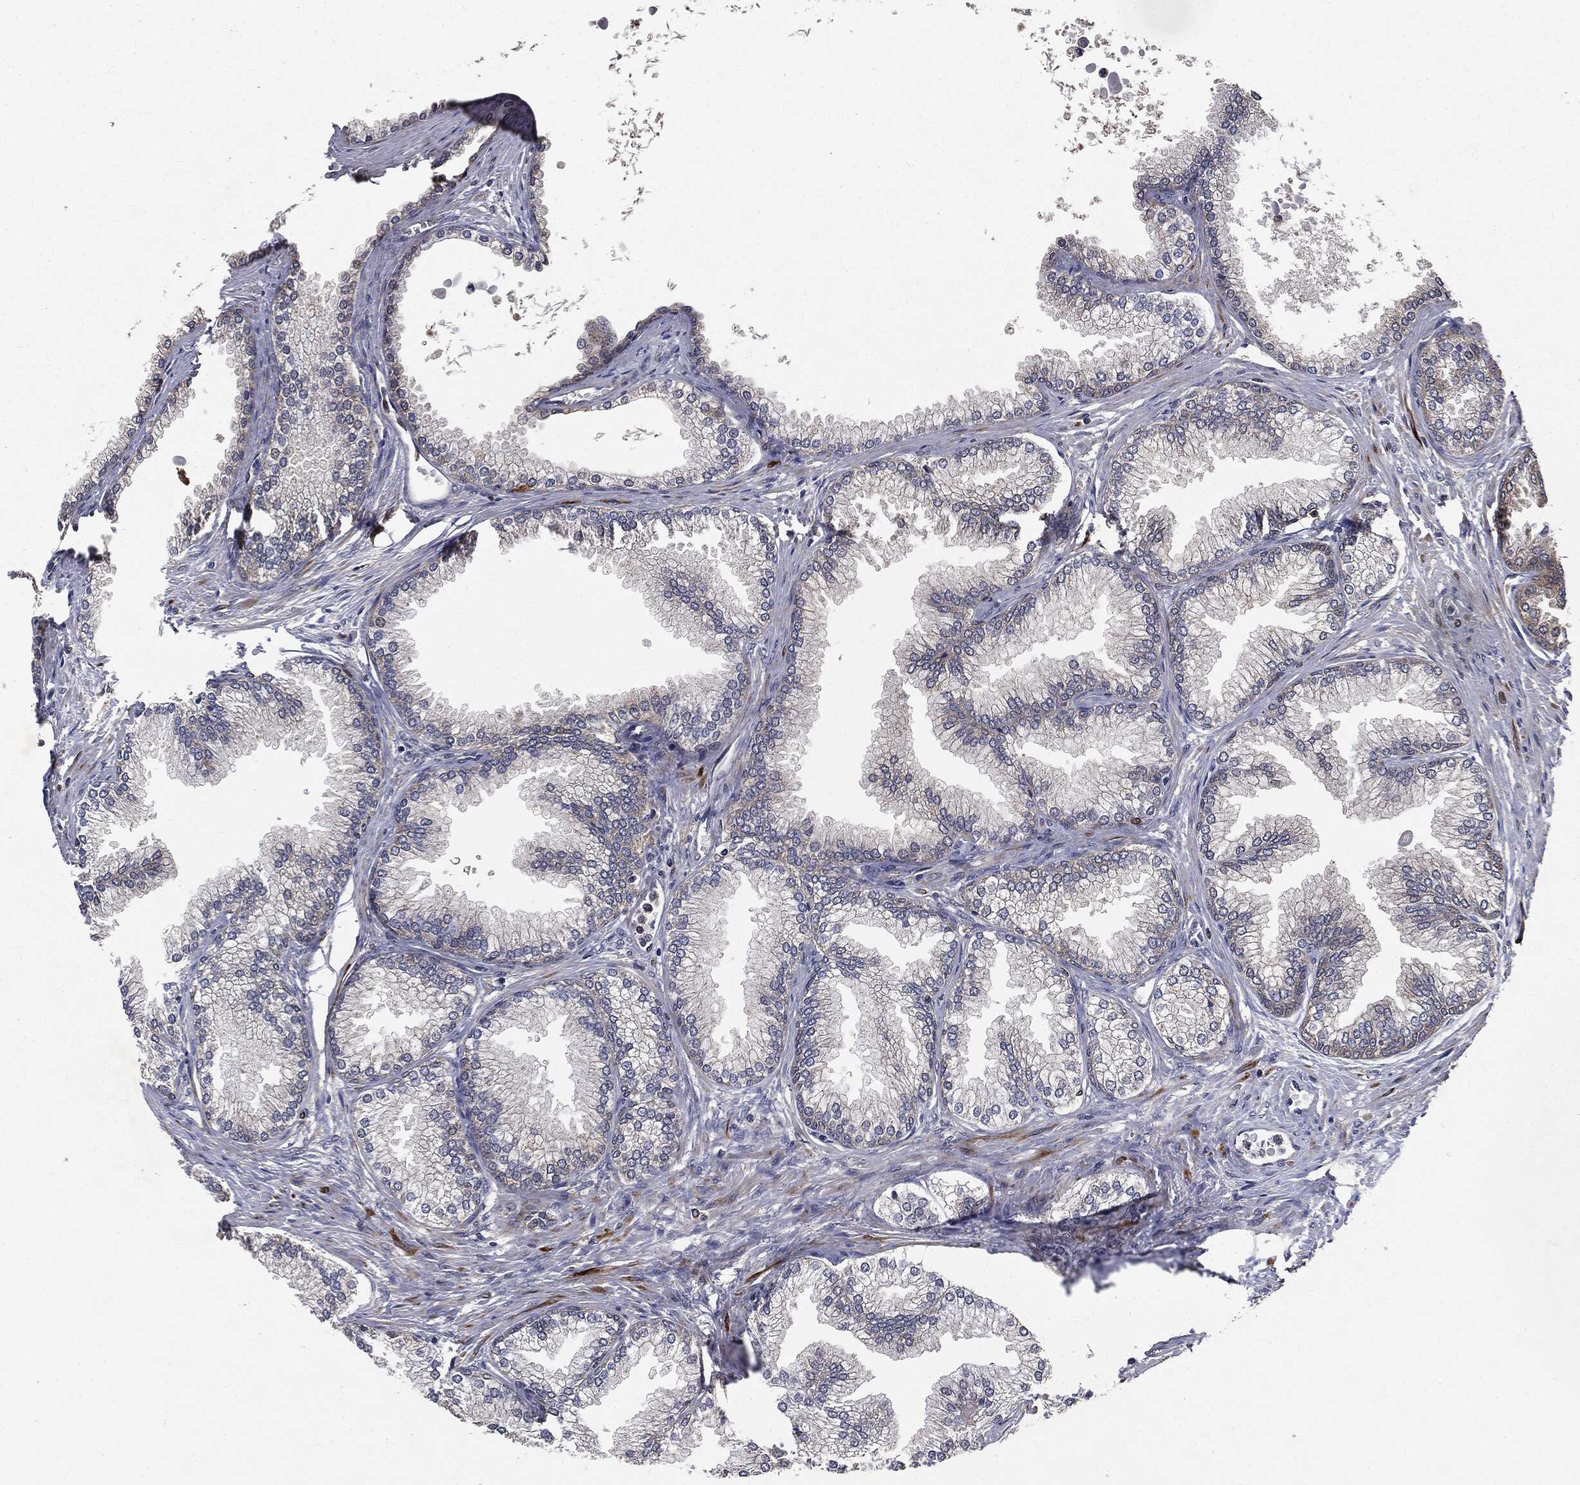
{"staining": {"intensity": "weak", "quantity": "25%-75%", "location": "cytoplasmic/membranous"}, "tissue": "prostate", "cell_type": "Glandular cells", "image_type": "normal", "snomed": [{"axis": "morphology", "description": "Normal tissue, NOS"}, {"axis": "topography", "description": "Prostate"}], "caption": "Protein expression by immunohistochemistry exhibits weak cytoplasmic/membranous staining in about 25%-75% of glandular cells in normal prostate. (DAB (3,3'-diaminobenzidine) IHC, brown staining for protein, blue staining for nuclei).", "gene": "PLOD3", "patient": {"sex": "male", "age": 72}}